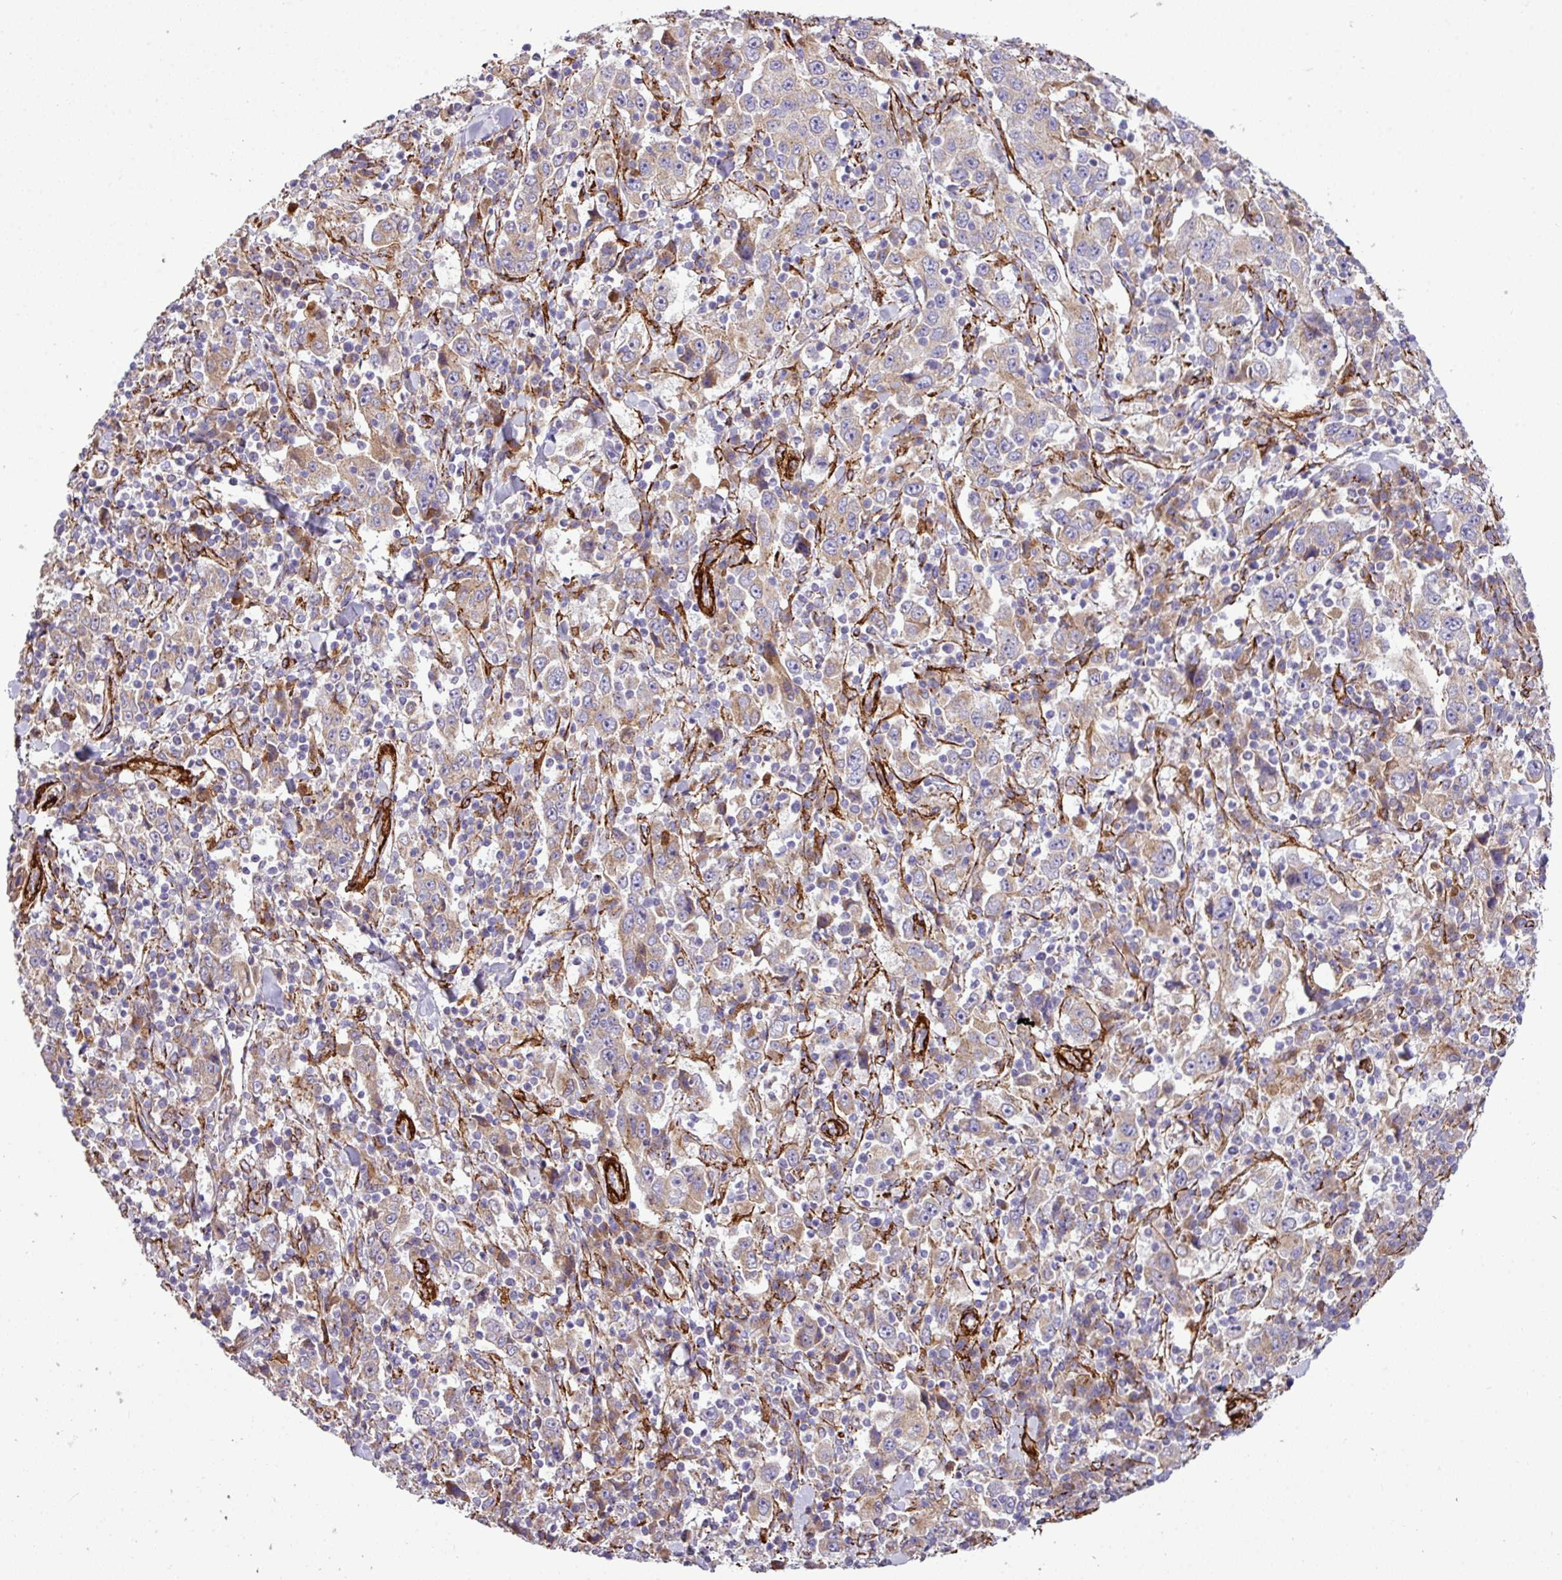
{"staining": {"intensity": "weak", "quantity": ">75%", "location": "cytoplasmic/membranous"}, "tissue": "stomach cancer", "cell_type": "Tumor cells", "image_type": "cancer", "snomed": [{"axis": "morphology", "description": "Normal tissue, NOS"}, {"axis": "morphology", "description": "Adenocarcinoma, NOS"}, {"axis": "topography", "description": "Stomach, upper"}, {"axis": "topography", "description": "Stomach"}], "caption": "Immunohistochemical staining of stomach cancer (adenocarcinoma) demonstrates low levels of weak cytoplasmic/membranous protein staining in approximately >75% of tumor cells.", "gene": "FAM47E", "patient": {"sex": "male", "age": 59}}